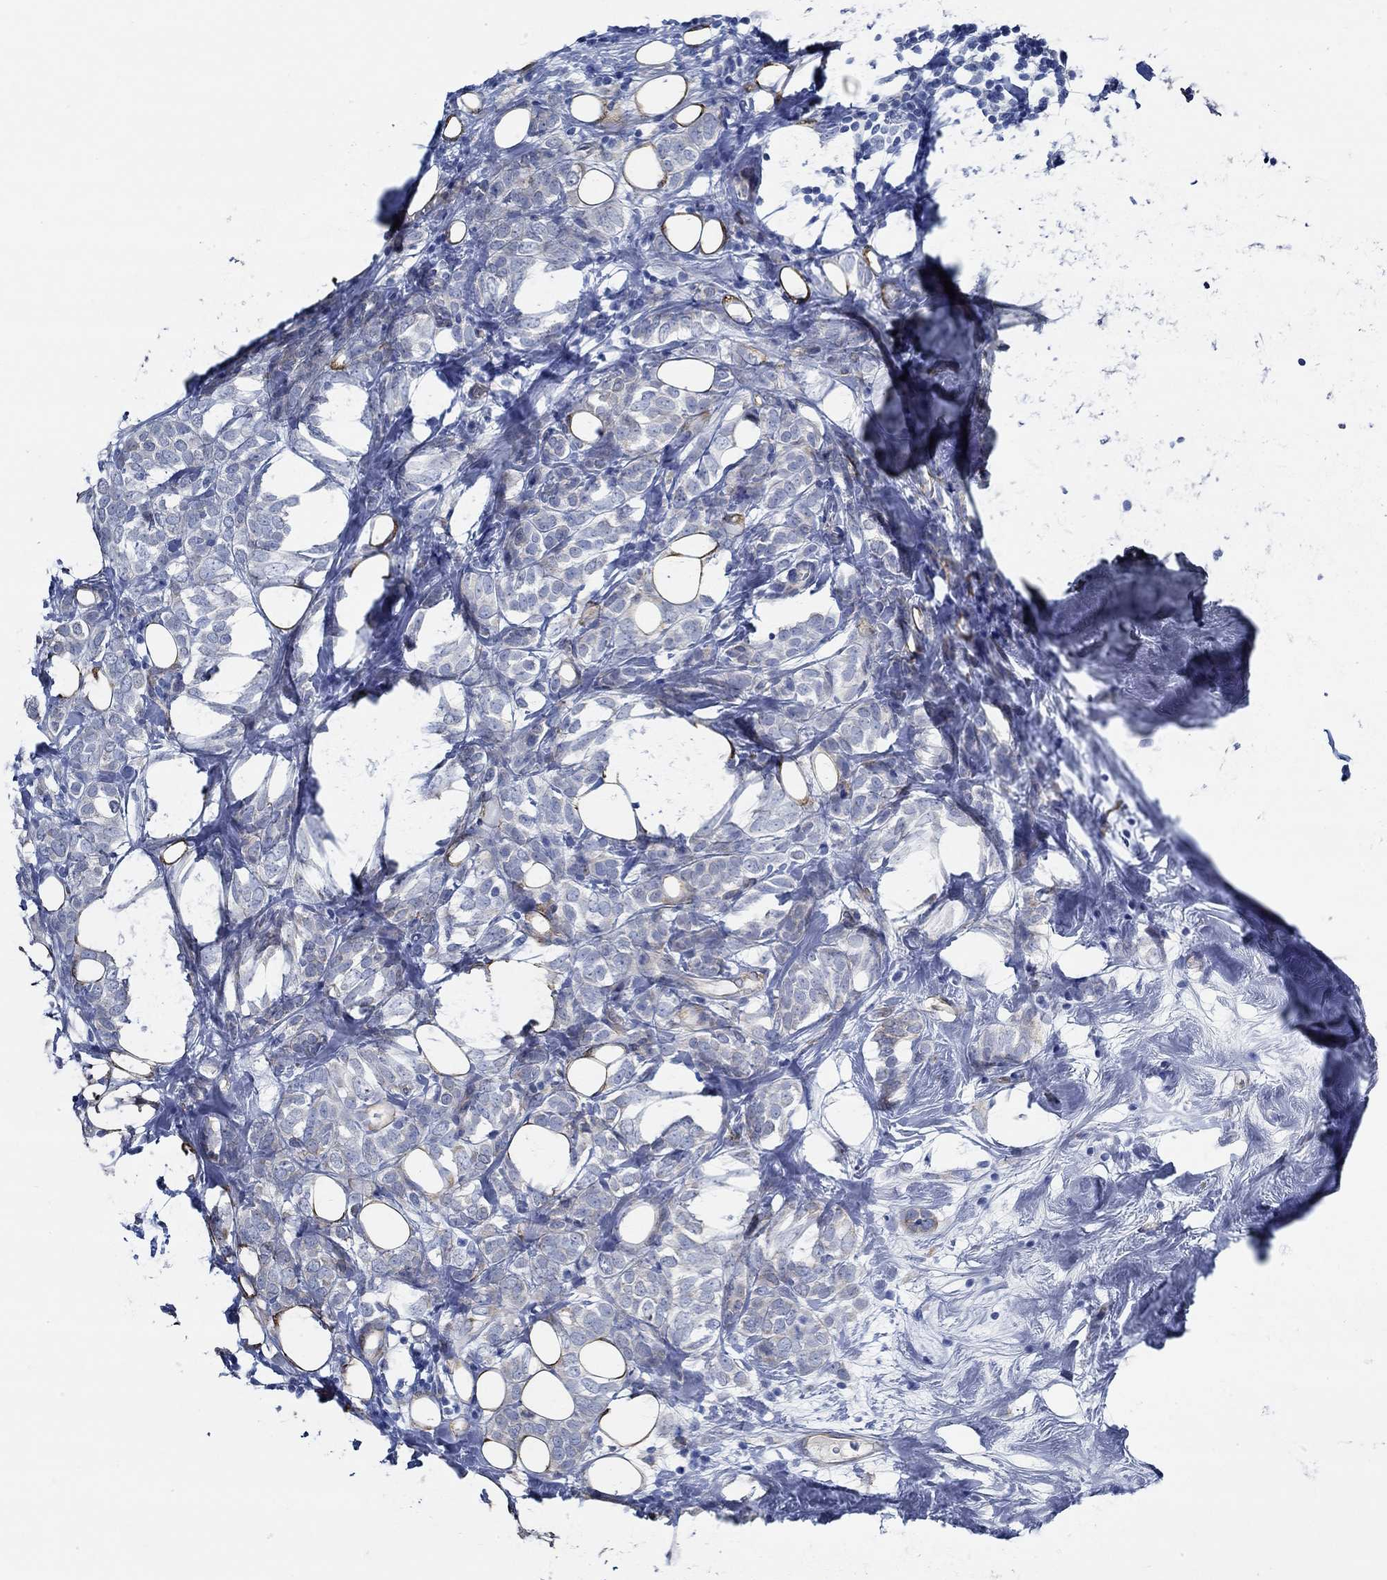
{"staining": {"intensity": "negative", "quantity": "none", "location": "none"}, "tissue": "breast cancer", "cell_type": "Tumor cells", "image_type": "cancer", "snomed": [{"axis": "morphology", "description": "Lobular carcinoma"}, {"axis": "topography", "description": "Breast"}], "caption": "Image shows no significant protein positivity in tumor cells of lobular carcinoma (breast).", "gene": "HECW2", "patient": {"sex": "female", "age": 49}}